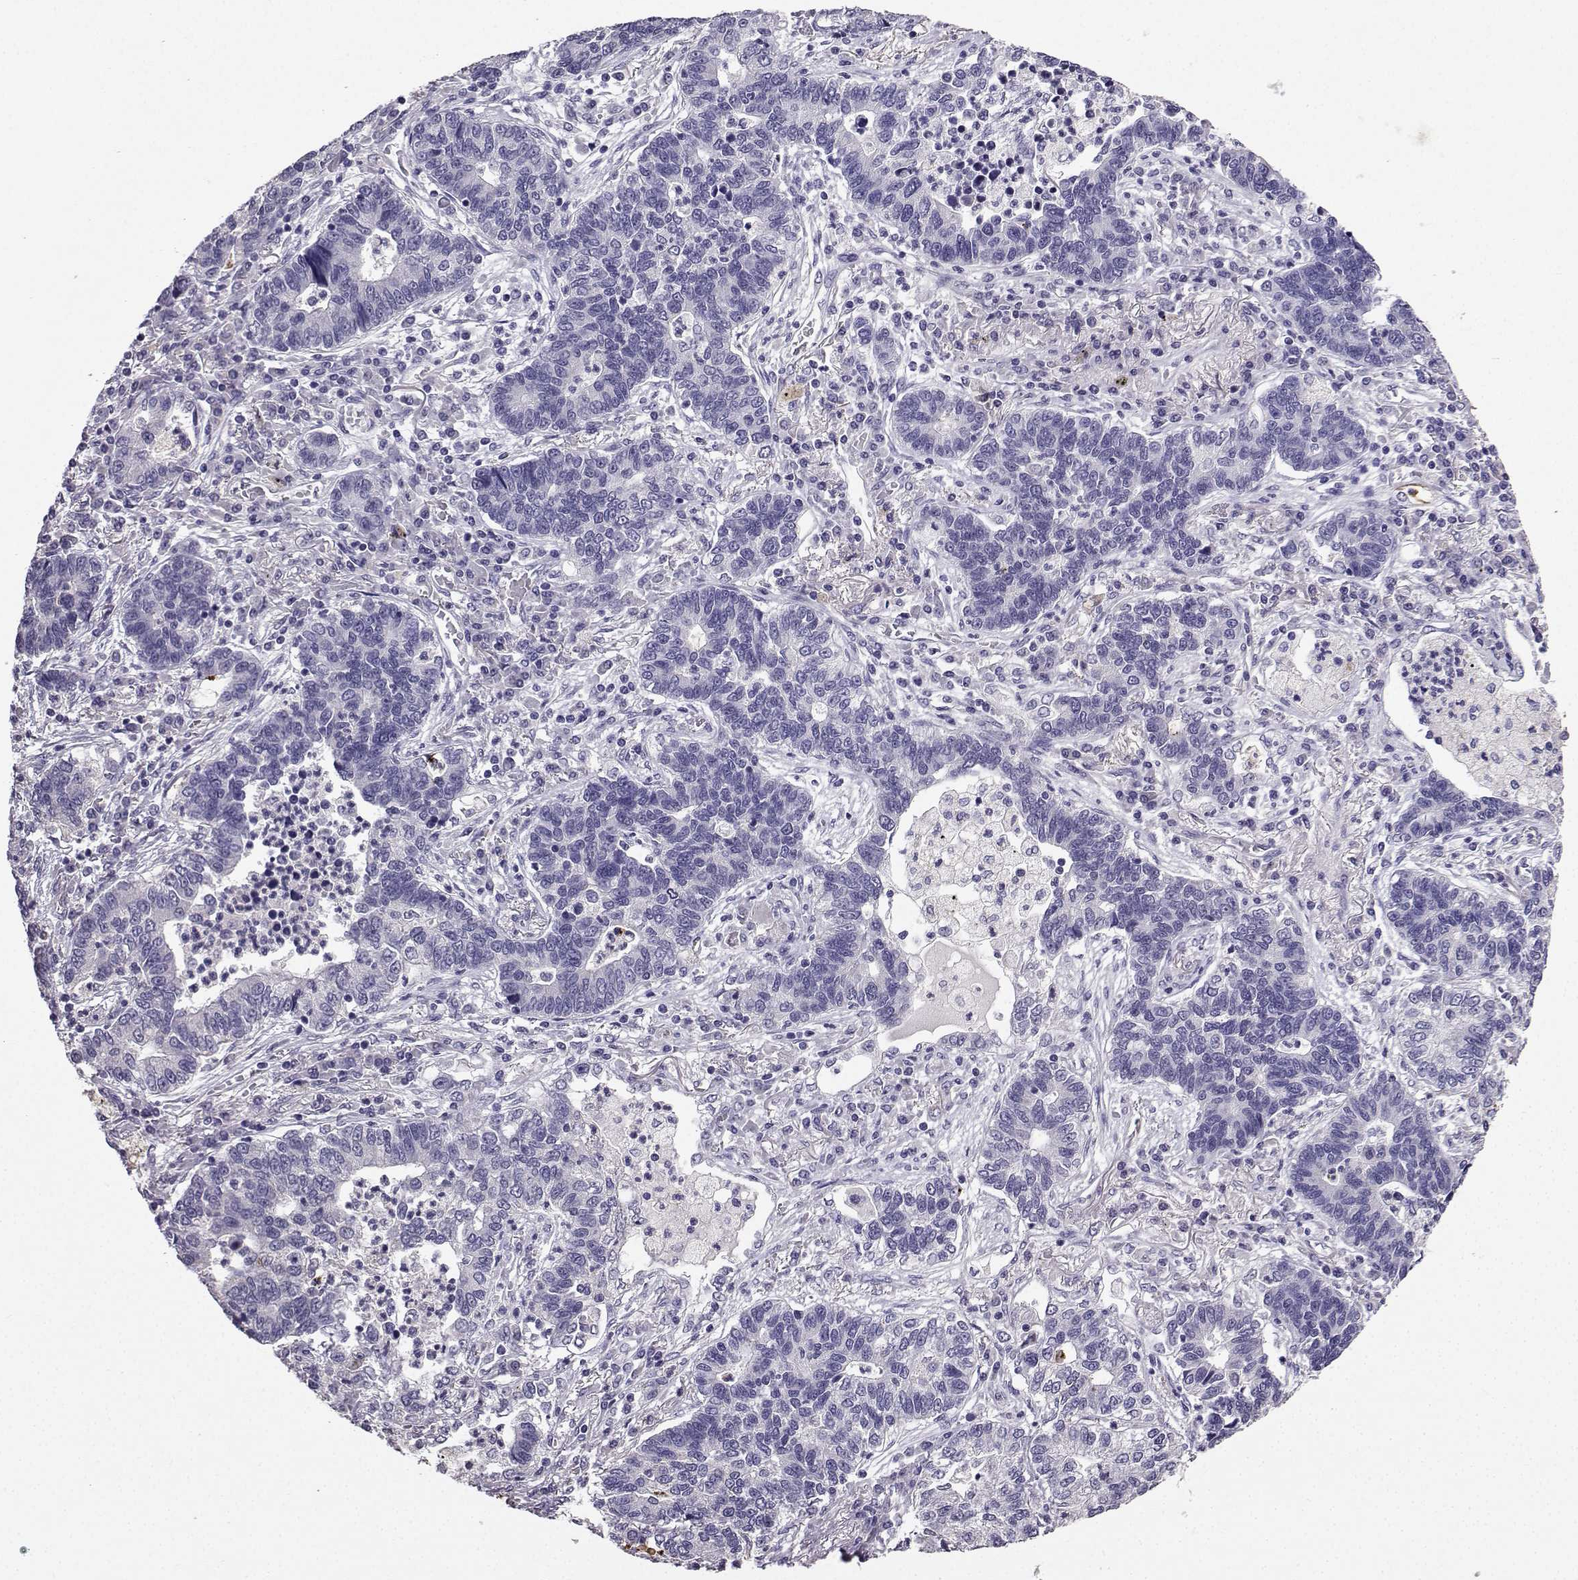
{"staining": {"intensity": "negative", "quantity": "none", "location": "none"}, "tissue": "lung cancer", "cell_type": "Tumor cells", "image_type": "cancer", "snomed": [{"axis": "morphology", "description": "Adenocarcinoma, NOS"}, {"axis": "topography", "description": "Lung"}], "caption": "High magnification brightfield microscopy of adenocarcinoma (lung) stained with DAB (brown) and counterstained with hematoxylin (blue): tumor cells show no significant staining. (DAB immunohistochemistry (IHC) with hematoxylin counter stain).", "gene": "SPAG11B", "patient": {"sex": "female", "age": 57}}